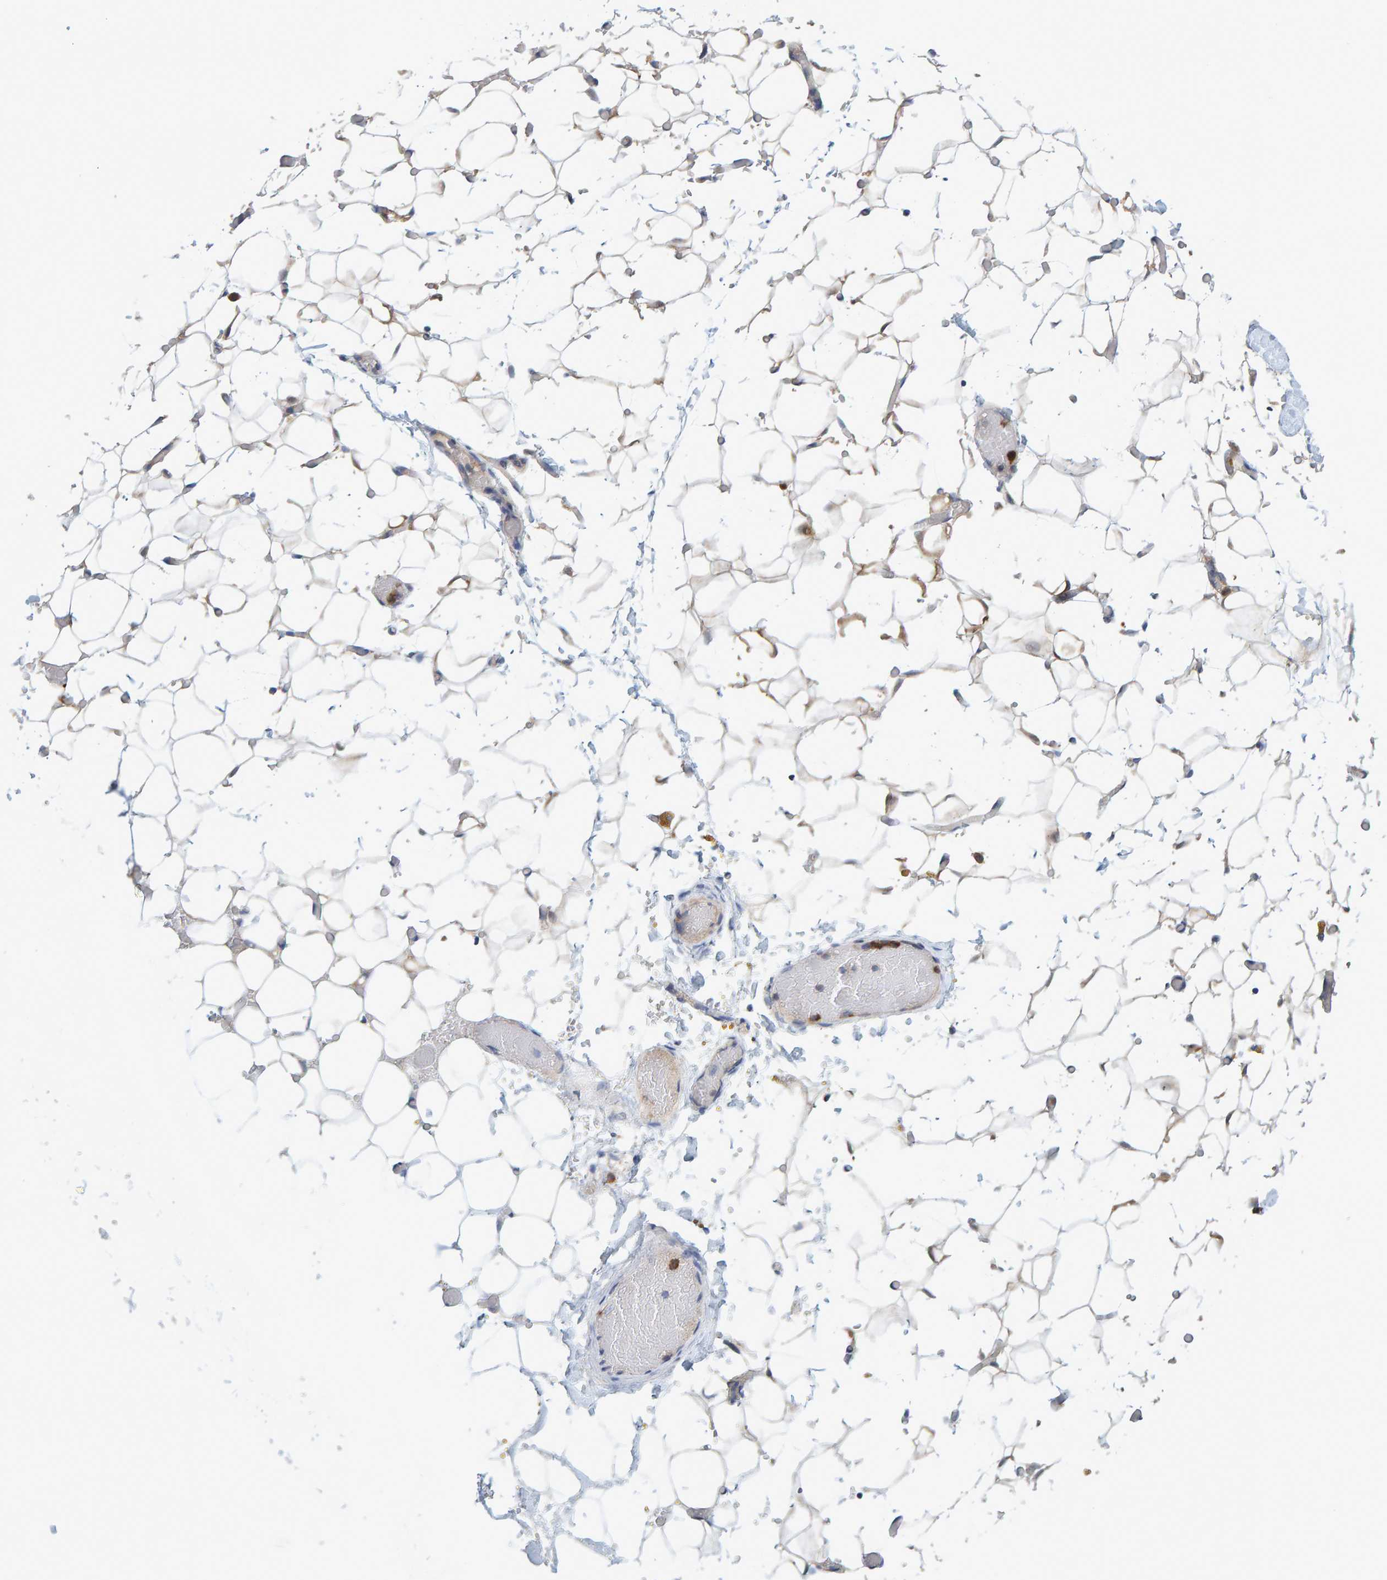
{"staining": {"intensity": "moderate", "quantity": "25%-75%", "location": "cytoplasmic/membranous"}, "tissue": "adipose tissue", "cell_type": "Adipocytes", "image_type": "normal", "snomed": [{"axis": "morphology", "description": "Normal tissue, NOS"}, {"axis": "topography", "description": "Kidney"}, {"axis": "topography", "description": "Peripheral nerve tissue"}], "caption": "A brown stain labels moderate cytoplasmic/membranous staining of a protein in adipocytes of normal adipose tissue. (DAB (3,3'-diaminobenzidine) IHC with brightfield microscopy, high magnification).", "gene": "TATDN1", "patient": {"sex": "male", "age": 7}}